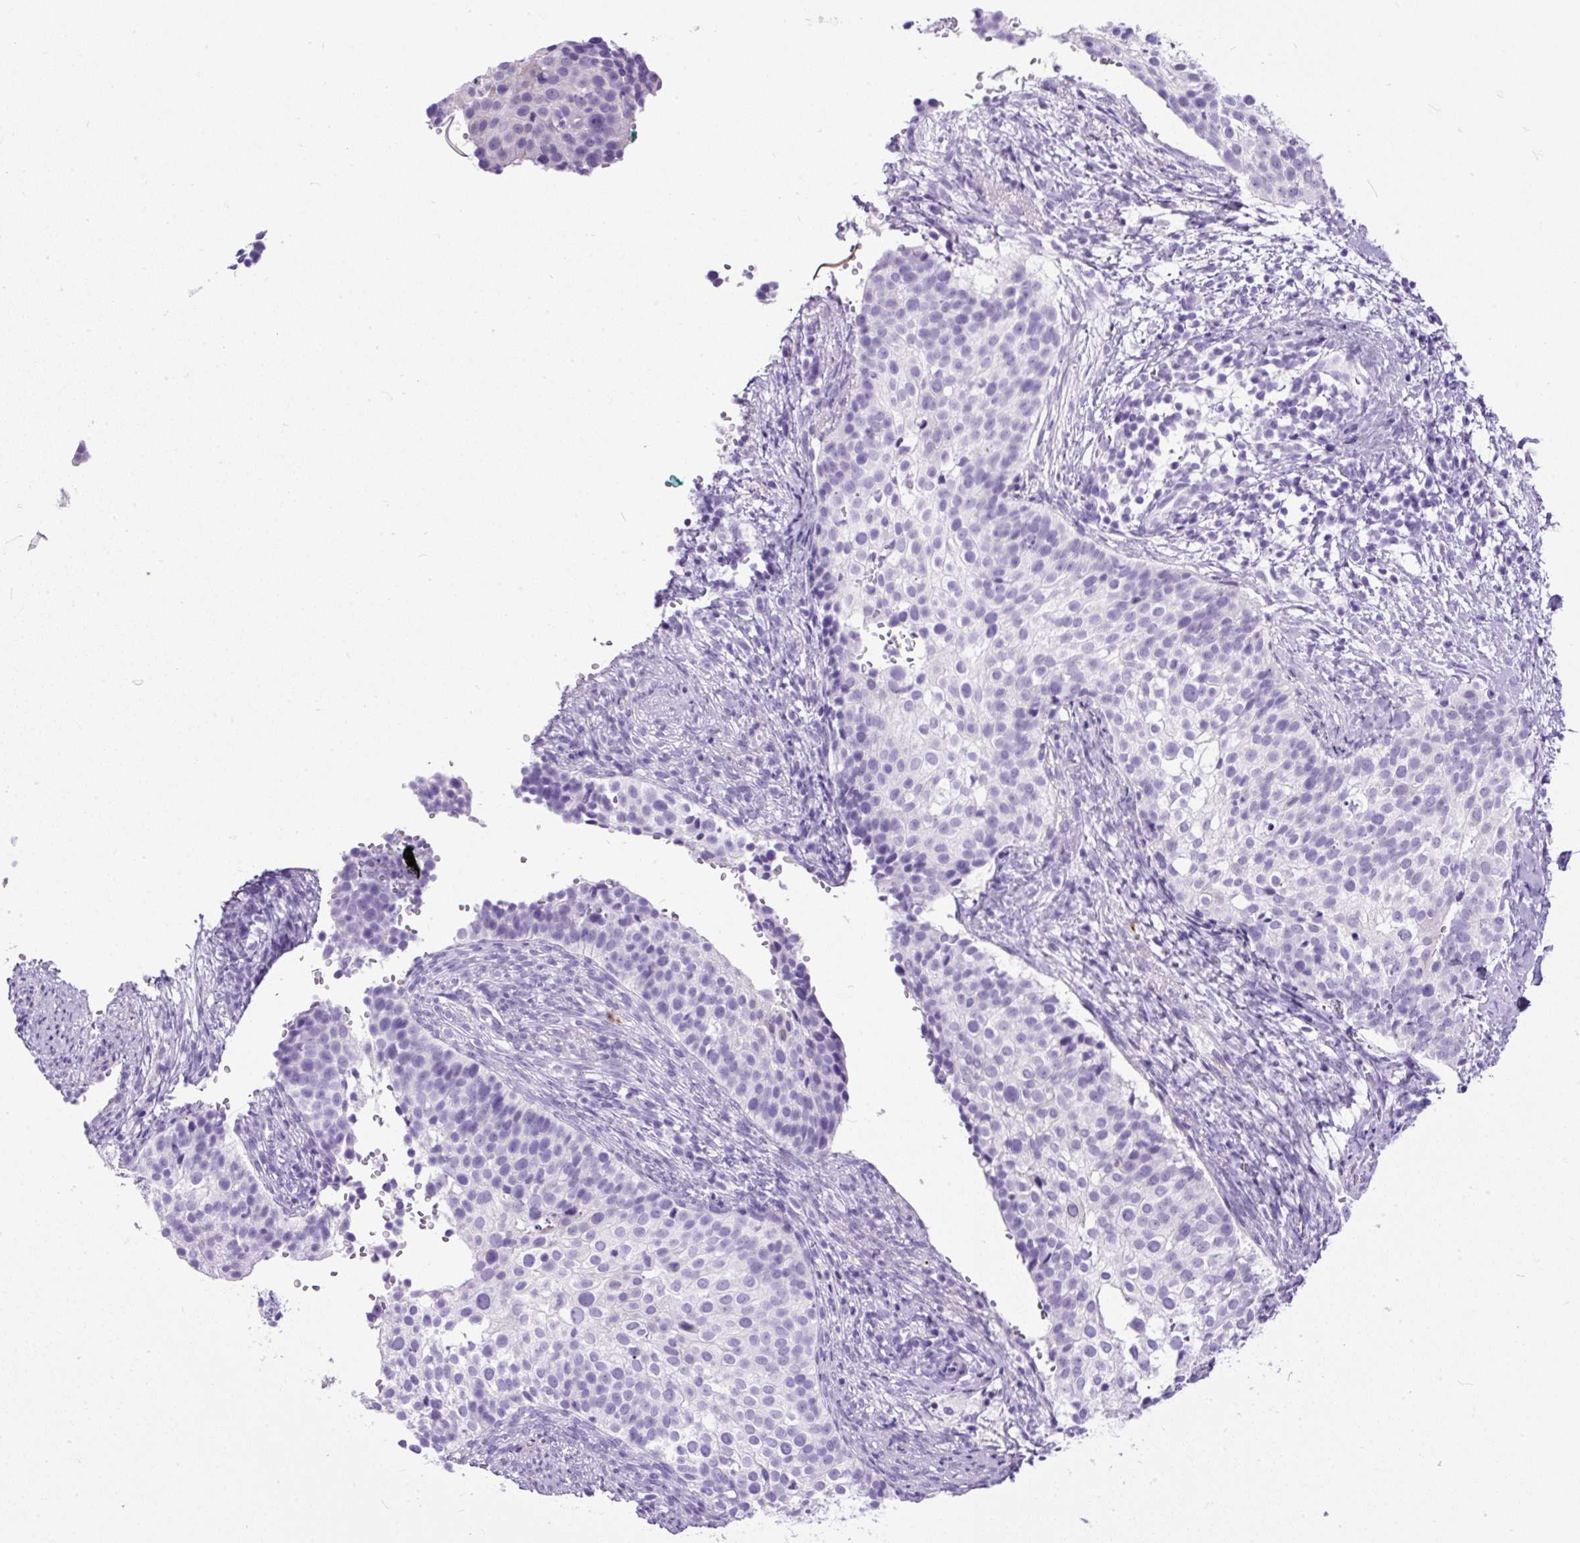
{"staining": {"intensity": "negative", "quantity": "none", "location": "none"}, "tissue": "cervical cancer", "cell_type": "Tumor cells", "image_type": "cancer", "snomed": [{"axis": "morphology", "description": "Squamous cell carcinoma, NOS"}, {"axis": "topography", "description": "Cervix"}], "caption": "This is an IHC micrograph of human squamous cell carcinoma (cervical). There is no staining in tumor cells.", "gene": "PDIA2", "patient": {"sex": "female", "age": 44}}